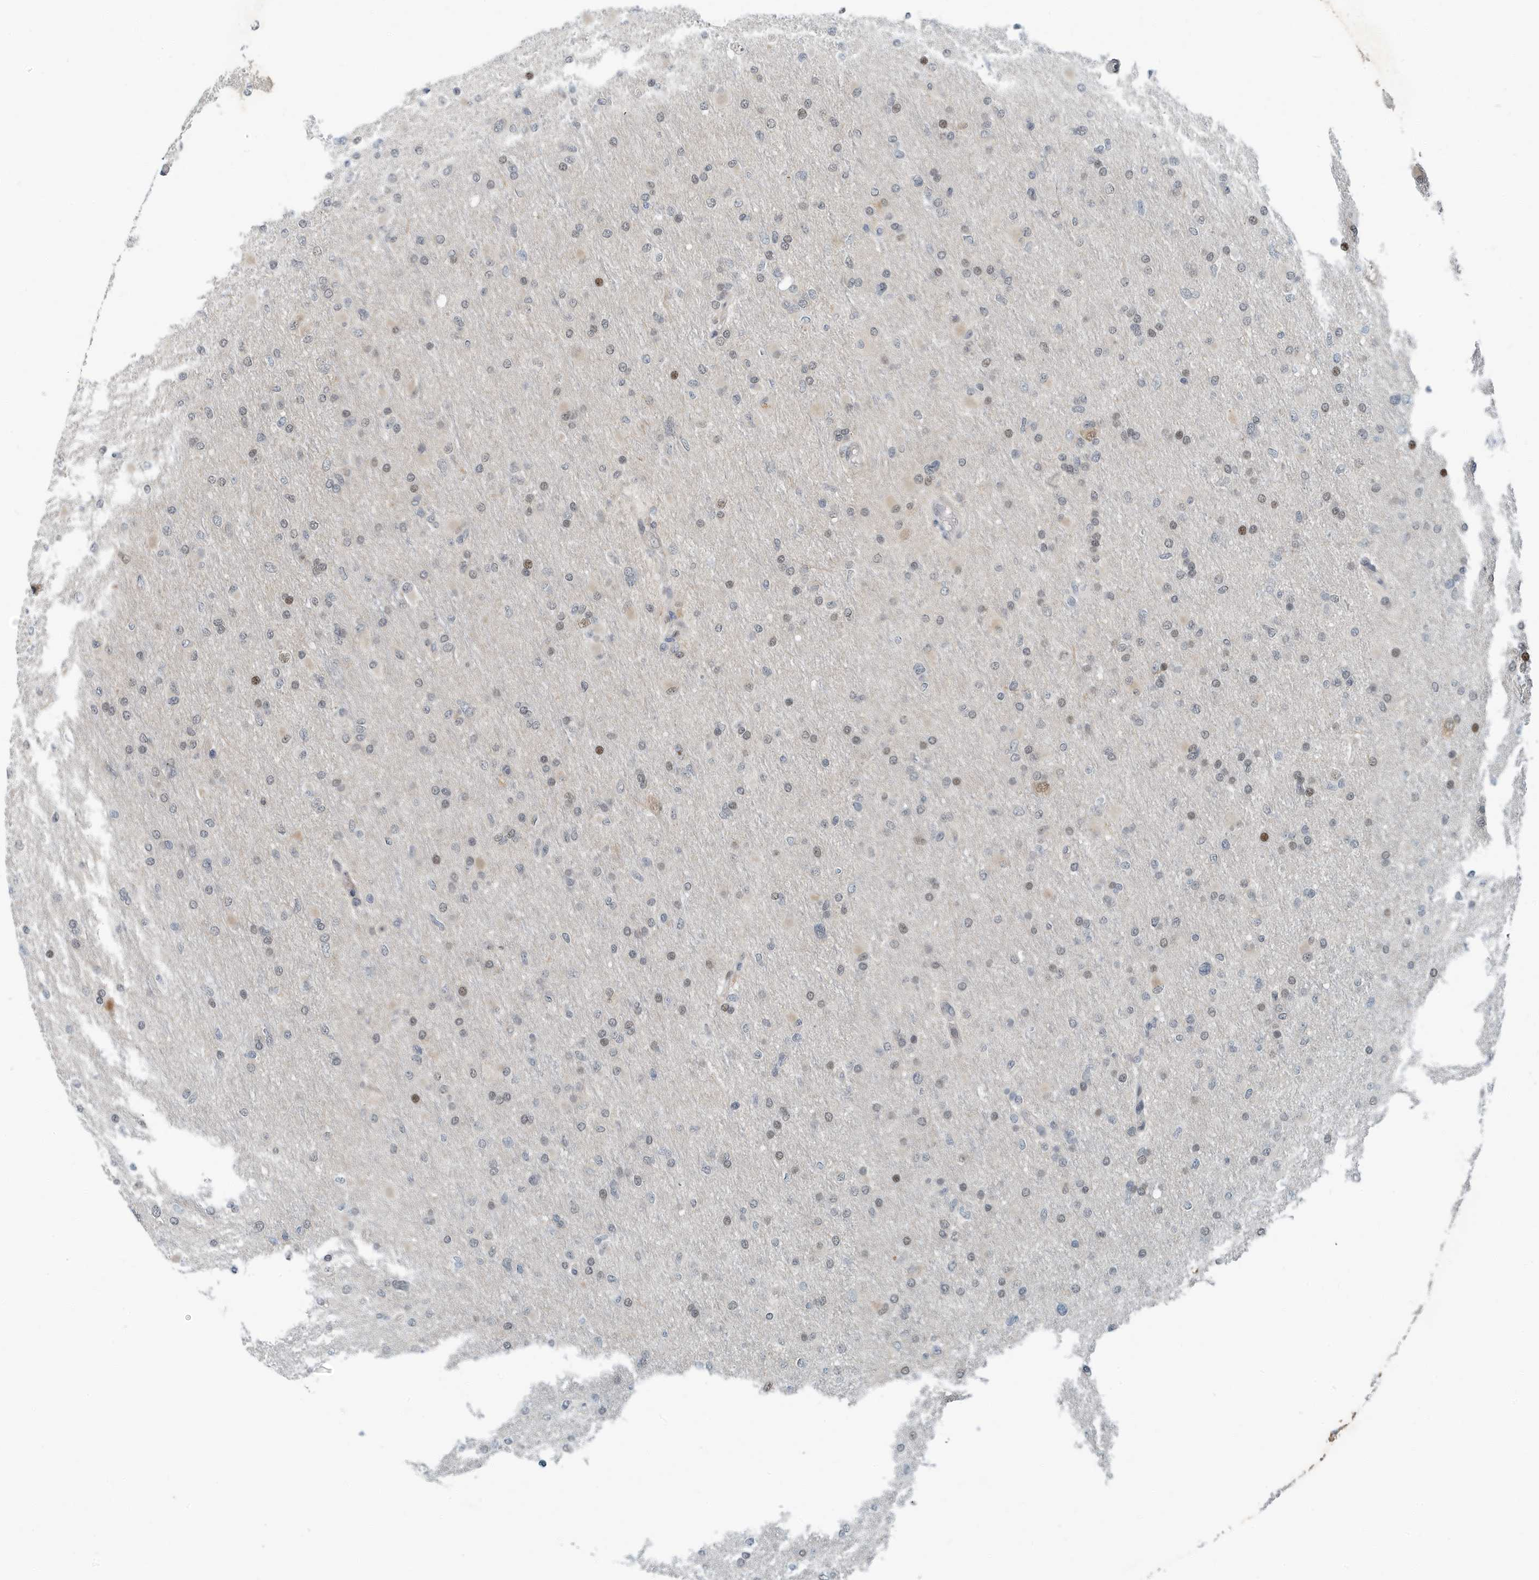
{"staining": {"intensity": "weak", "quantity": "25%-75%", "location": "nuclear"}, "tissue": "glioma", "cell_type": "Tumor cells", "image_type": "cancer", "snomed": [{"axis": "morphology", "description": "Glioma, malignant, High grade"}, {"axis": "topography", "description": "Cerebral cortex"}], "caption": "The immunohistochemical stain highlights weak nuclear expression in tumor cells of glioma tissue.", "gene": "KIF15", "patient": {"sex": "female", "age": 36}}